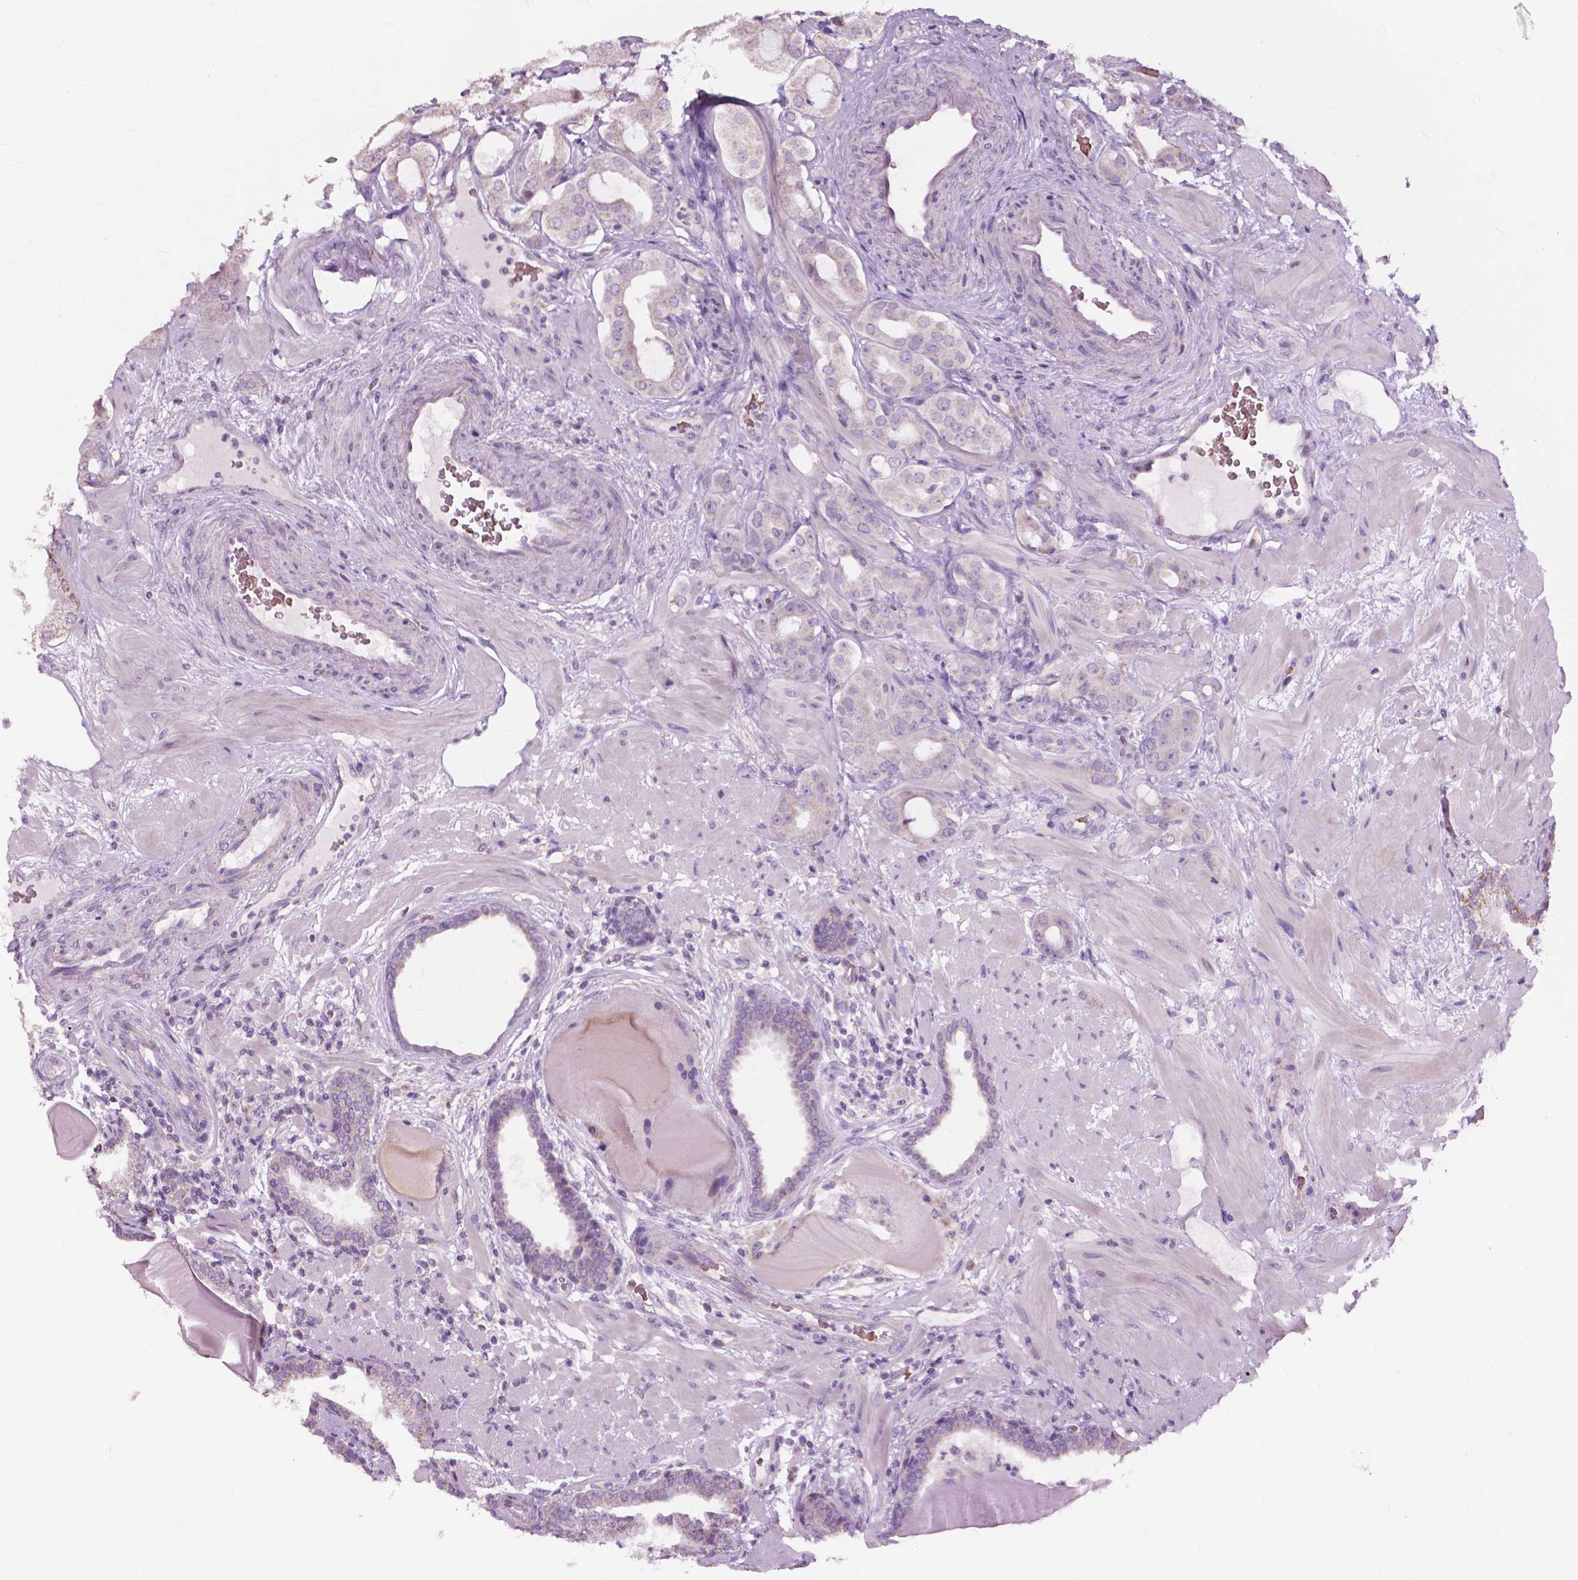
{"staining": {"intensity": "negative", "quantity": "none", "location": "none"}, "tissue": "prostate cancer", "cell_type": "Tumor cells", "image_type": "cancer", "snomed": [{"axis": "morphology", "description": "Adenocarcinoma, Low grade"}, {"axis": "topography", "description": "Prostate"}], "caption": "High magnification brightfield microscopy of prostate cancer stained with DAB (3,3'-diaminobenzidine) (brown) and counterstained with hematoxylin (blue): tumor cells show no significant positivity.", "gene": "NDUFS1", "patient": {"sex": "male", "age": 57}}